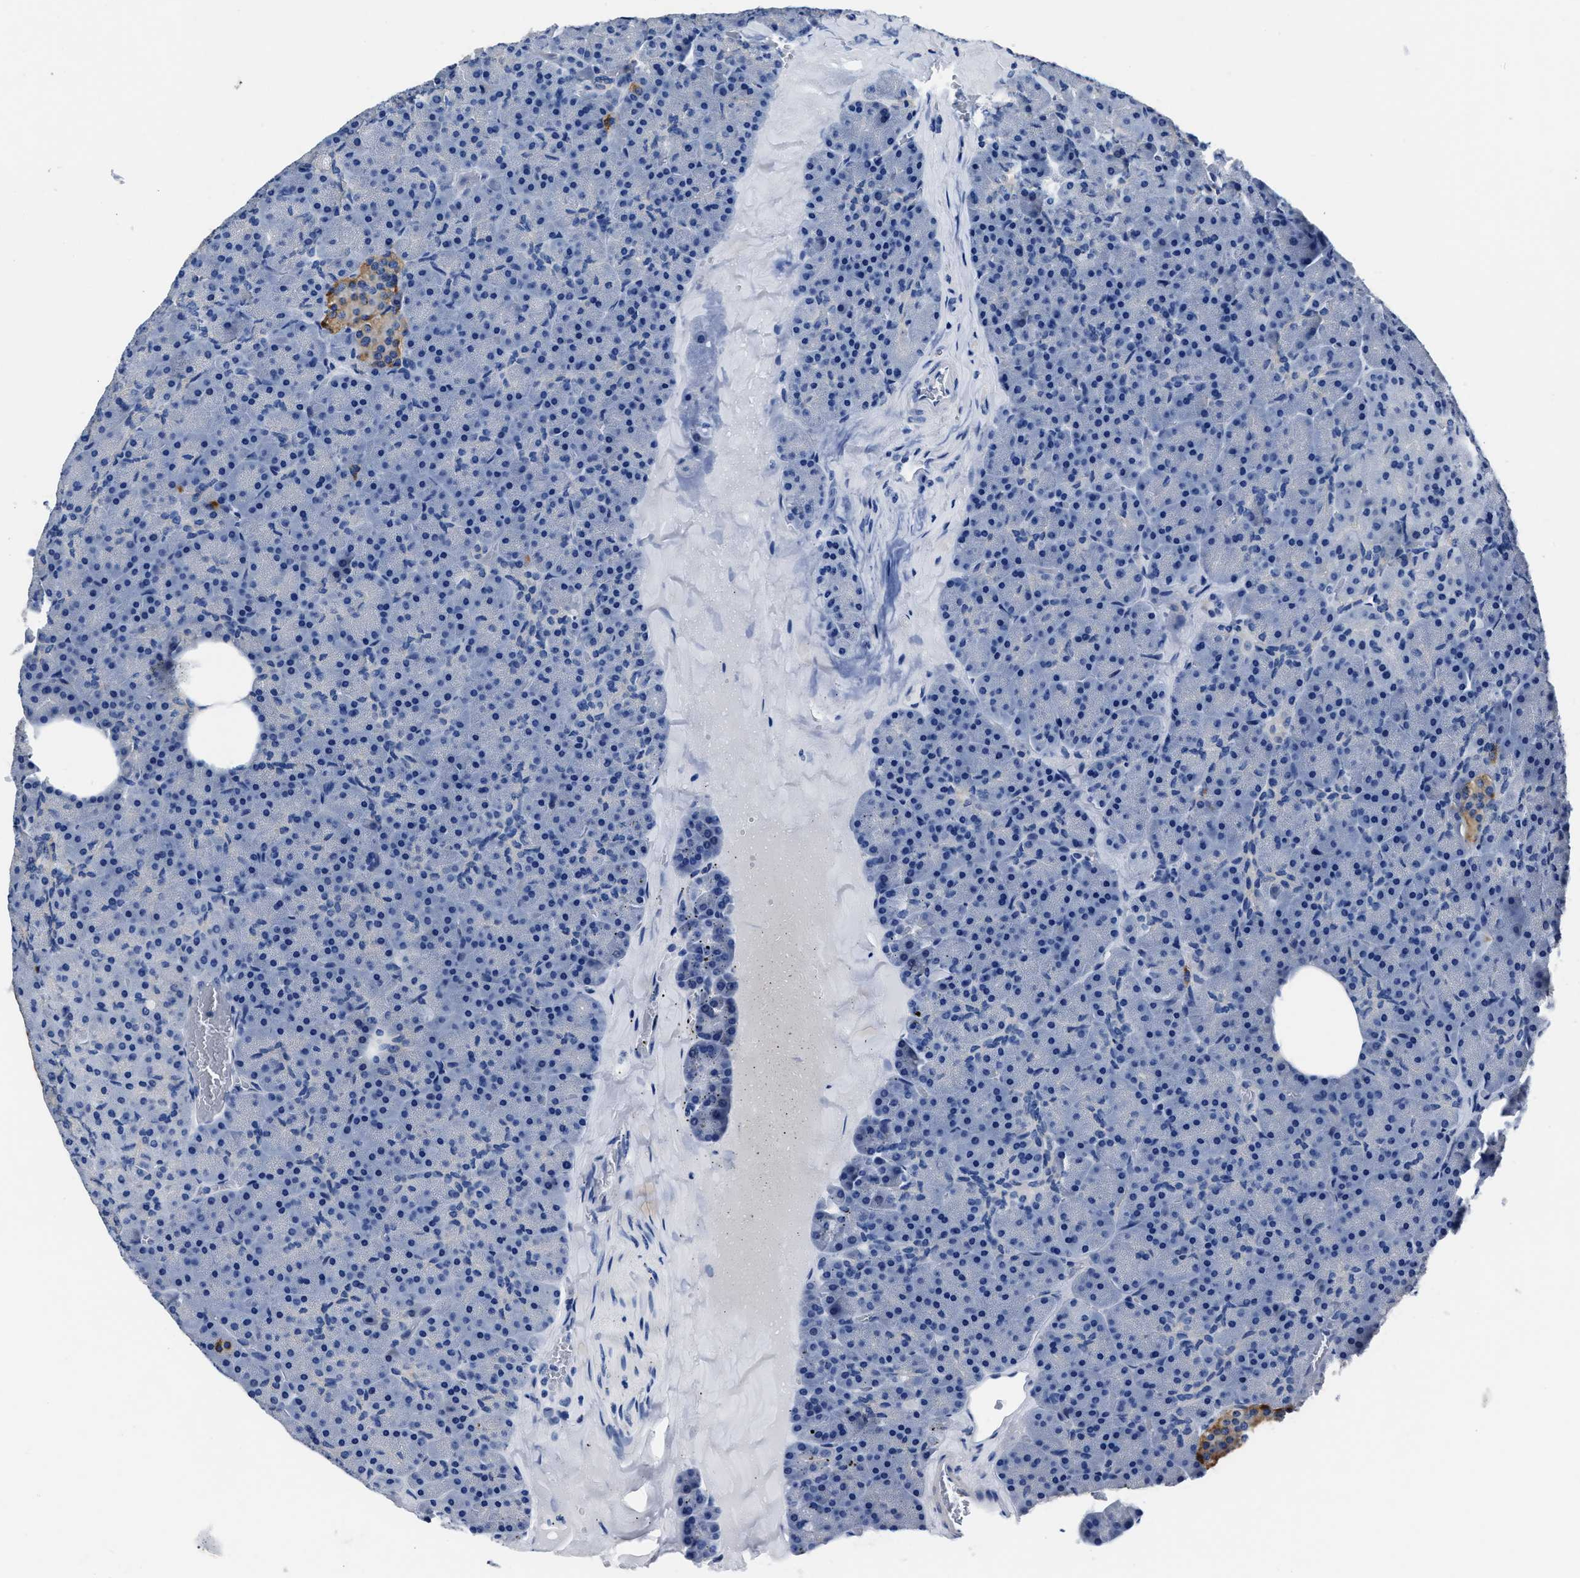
{"staining": {"intensity": "negative", "quantity": "none", "location": "none"}, "tissue": "pancreas", "cell_type": "Exocrine glandular cells", "image_type": "normal", "snomed": [{"axis": "morphology", "description": "Normal tissue, NOS"}, {"axis": "morphology", "description": "Carcinoid, malignant, NOS"}, {"axis": "topography", "description": "Pancreas"}], "caption": "This is an immunohistochemistry (IHC) micrograph of unremarkable human pancreas. There is no staining in exocrine glandular cells.", "gene": "MOV10L1", "patient": {"sex": "female", "age": 35}}